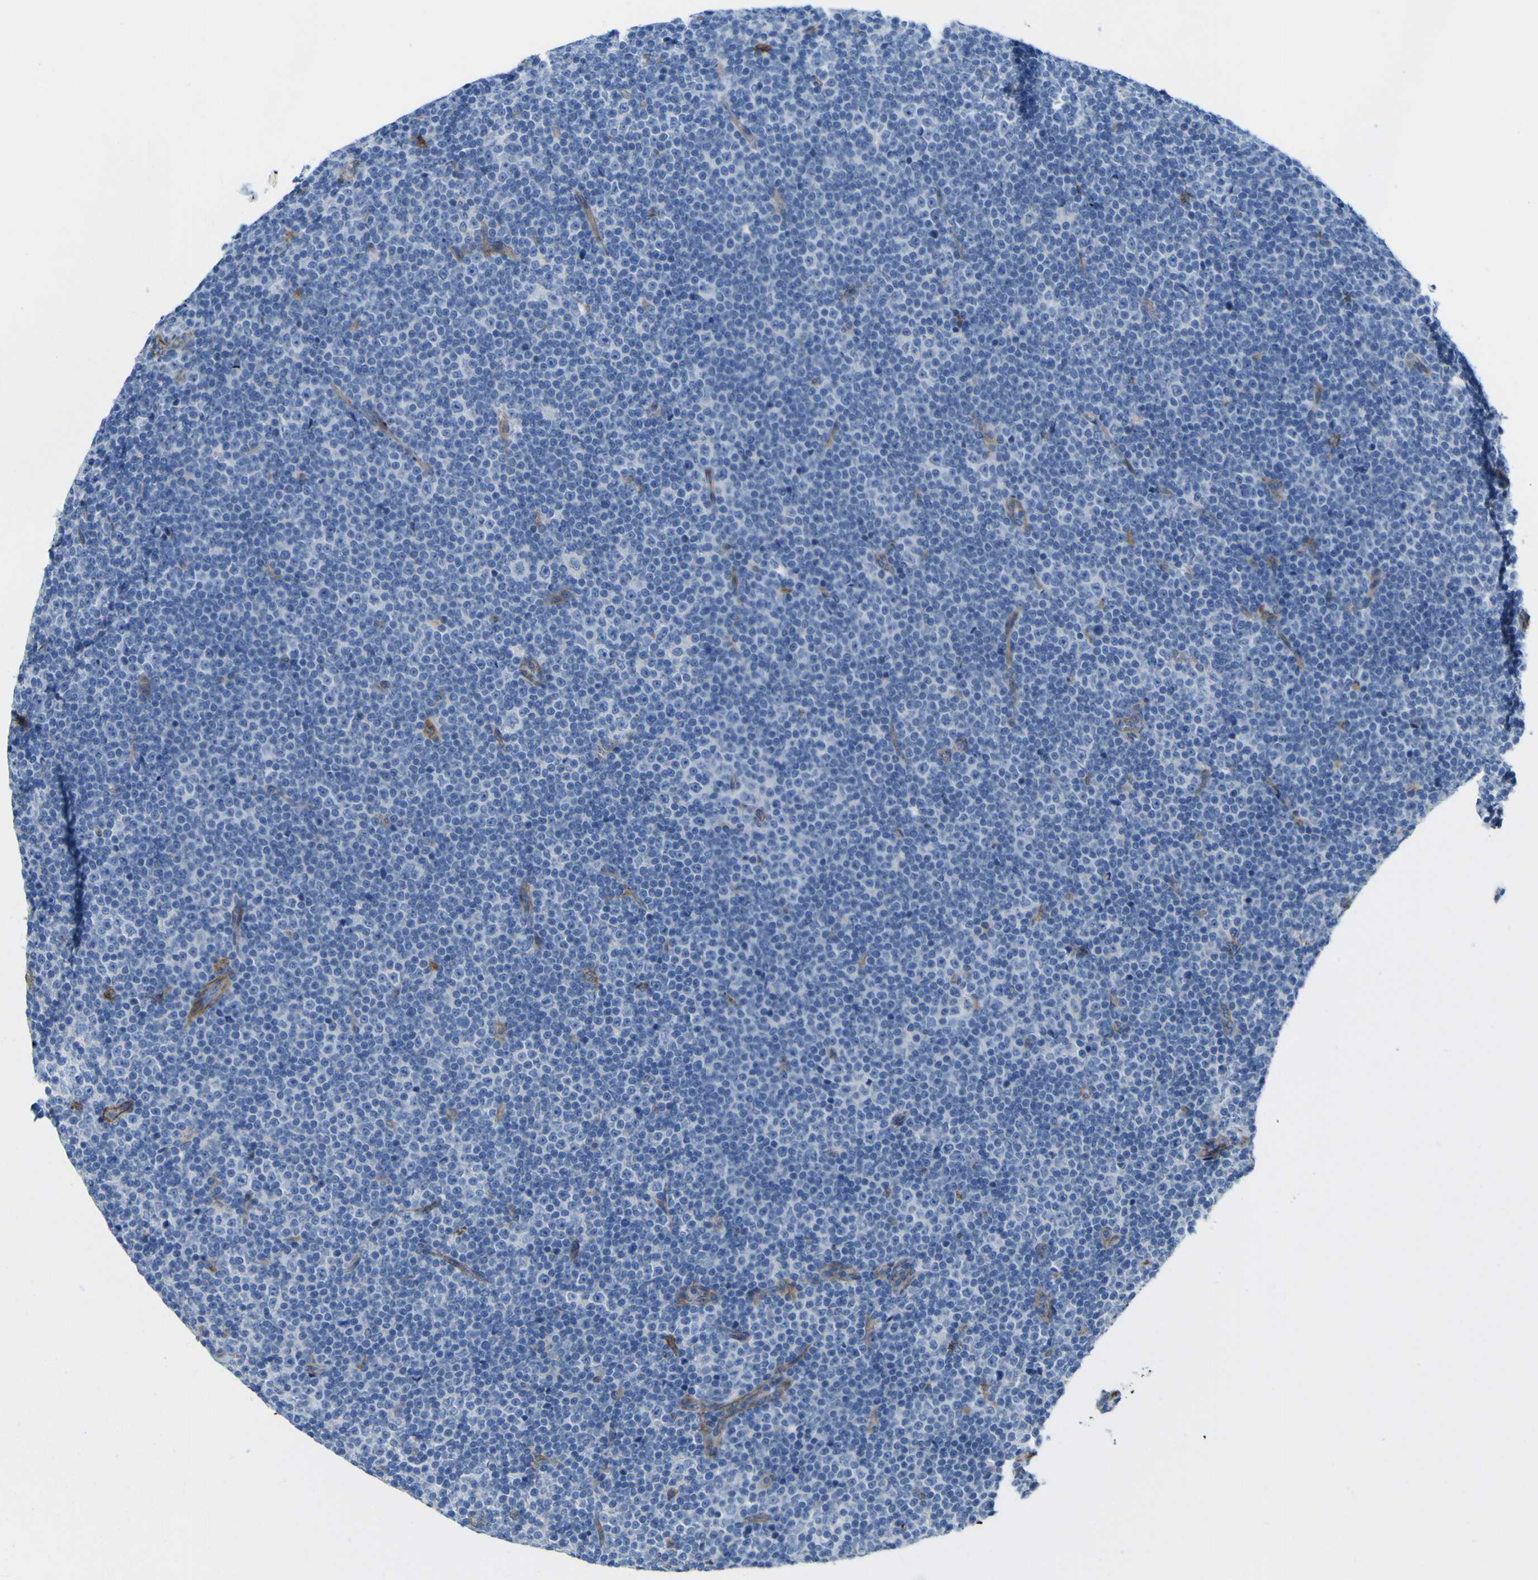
{"staining": {"intensity": "negative", "quantity": "none", "location": "none"}, "tissue": "lymphoma", "cell_type": "Tumor cells", "image_type": "cancer", "snomed": [{"axis": "morphology", "description": "Malignant lymphoma, non-Hodgkin's type, Low grade"}, {"axis": "topography", "description": "Lymph node"}], "caption": "The micrograph exhibits no significant expression in tumor cells of malignant lymphoma, non-Hodgkin's type (low-grade).", "gene": "CD93", "patient": {"sex": "female", "age": 67}}